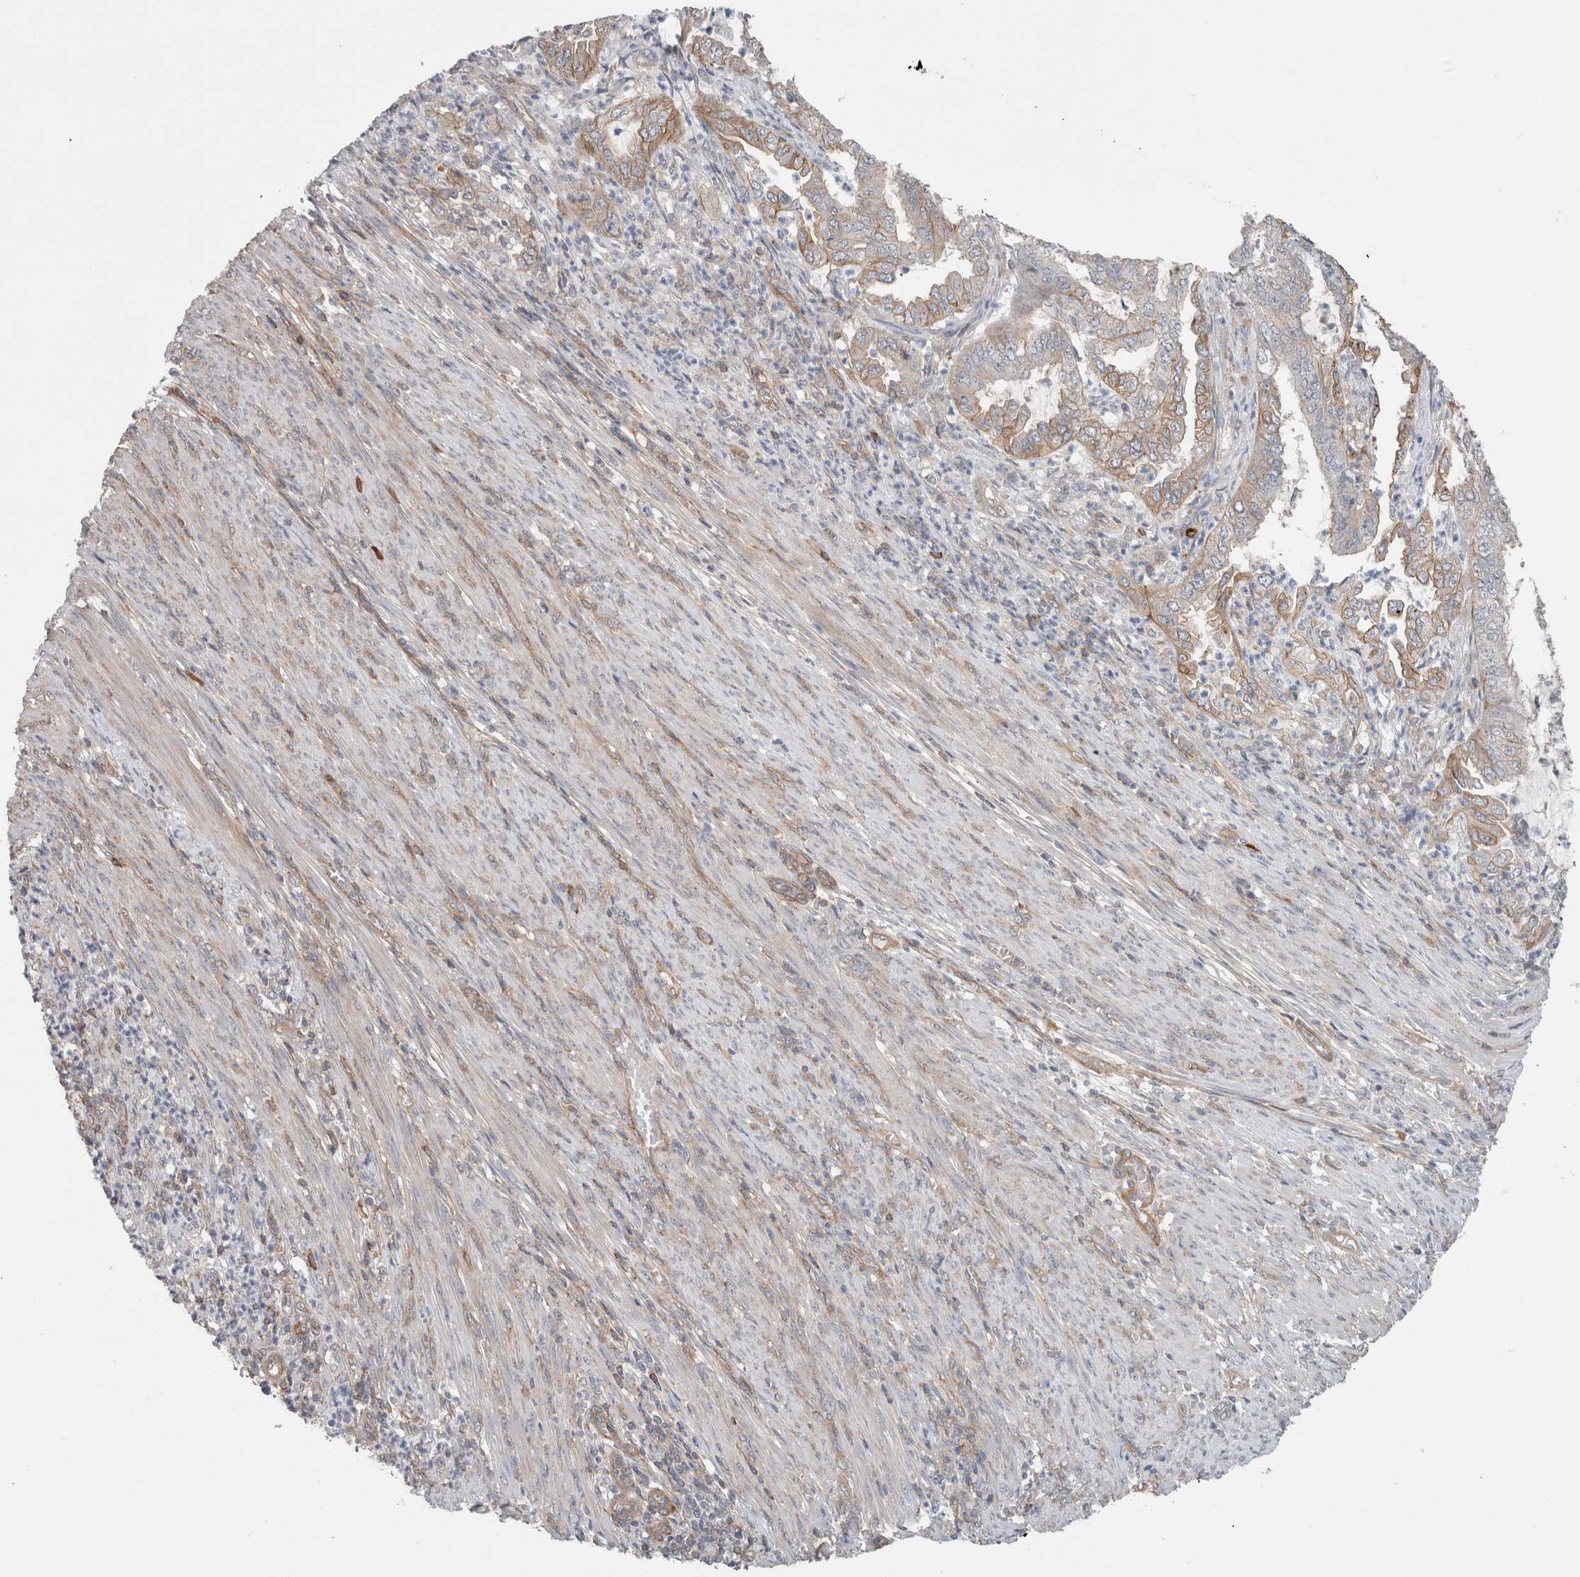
{"staining": {"intensity": "weak", "quantity": "<25%", "location": "cytoplasmic/membranous"}, "tissue": "endometrial cancer", "cell_type": "Tumor cells", "image_type": "cancer", "snomed": [{"axis": "morphology", "description": "Adenocarcinoma, NOS"}, {"axis": "topography", "description": "Endometrium"}], "caption": "This is an immunohistochemistry (IHC) histopathology image of human adenocarcinoma (endometrial). There is no expression in tumor cells.", "gene": "RASAL2", "patient": {"sex": "female", "age": 49}}